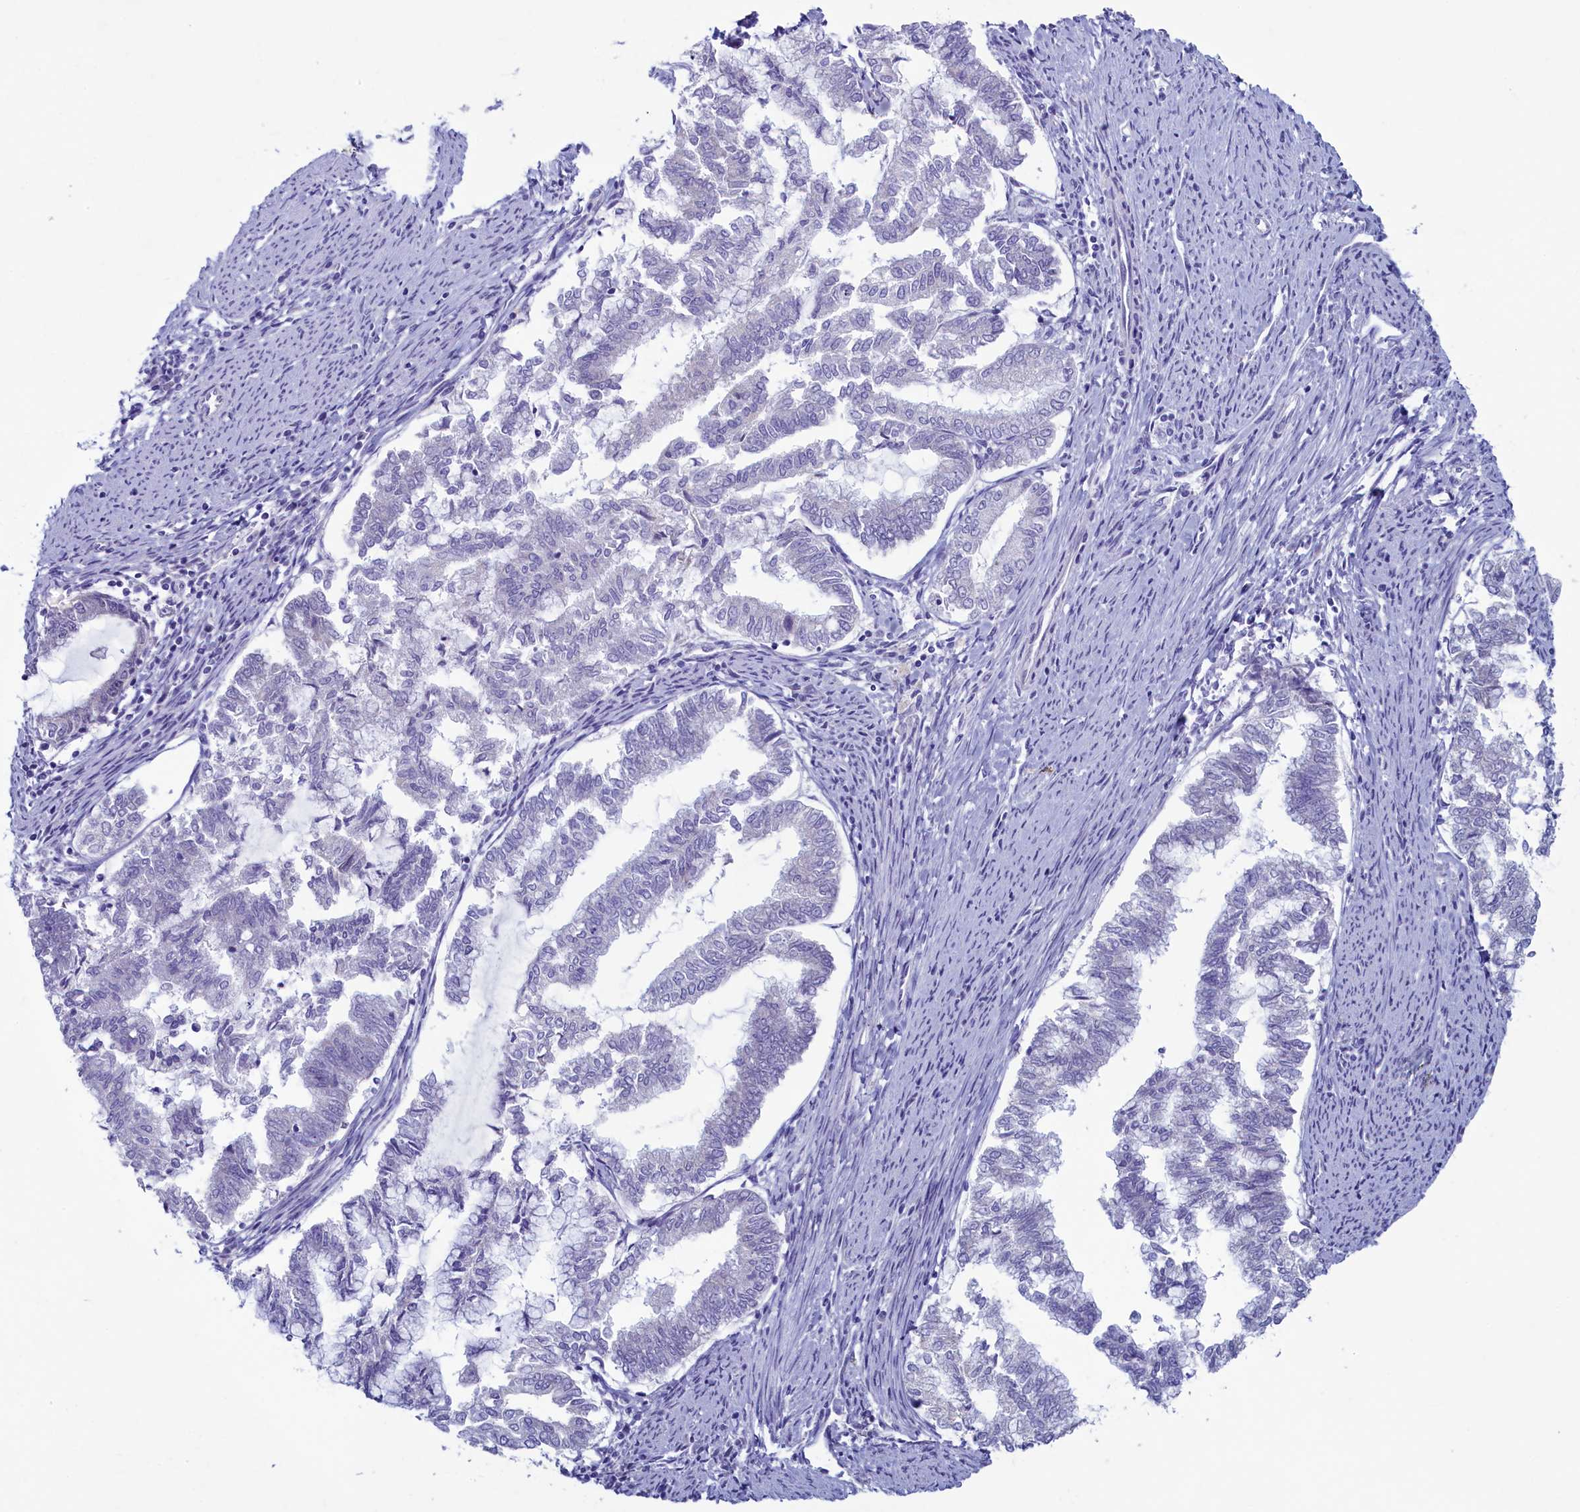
{"staining": {"intensity": "negative", "quantity": "none", "location": "none"}, "tissue": "endometrial cancer", "cell_type": "Tumor cells", "image_type": "cancer", "snomed": [{"axis": "morphology", "description": "Adenocarcinoma, NOS"}, {"axis": "topography", "description": "Endometrium"}], "caption": "Photomicrograph shows no protein positivity in tumor cells of endometrial cancer (adenocarcinoma) tissue.", "gene": "SKA3", "patient": {"sex": "female", "age": 79}}